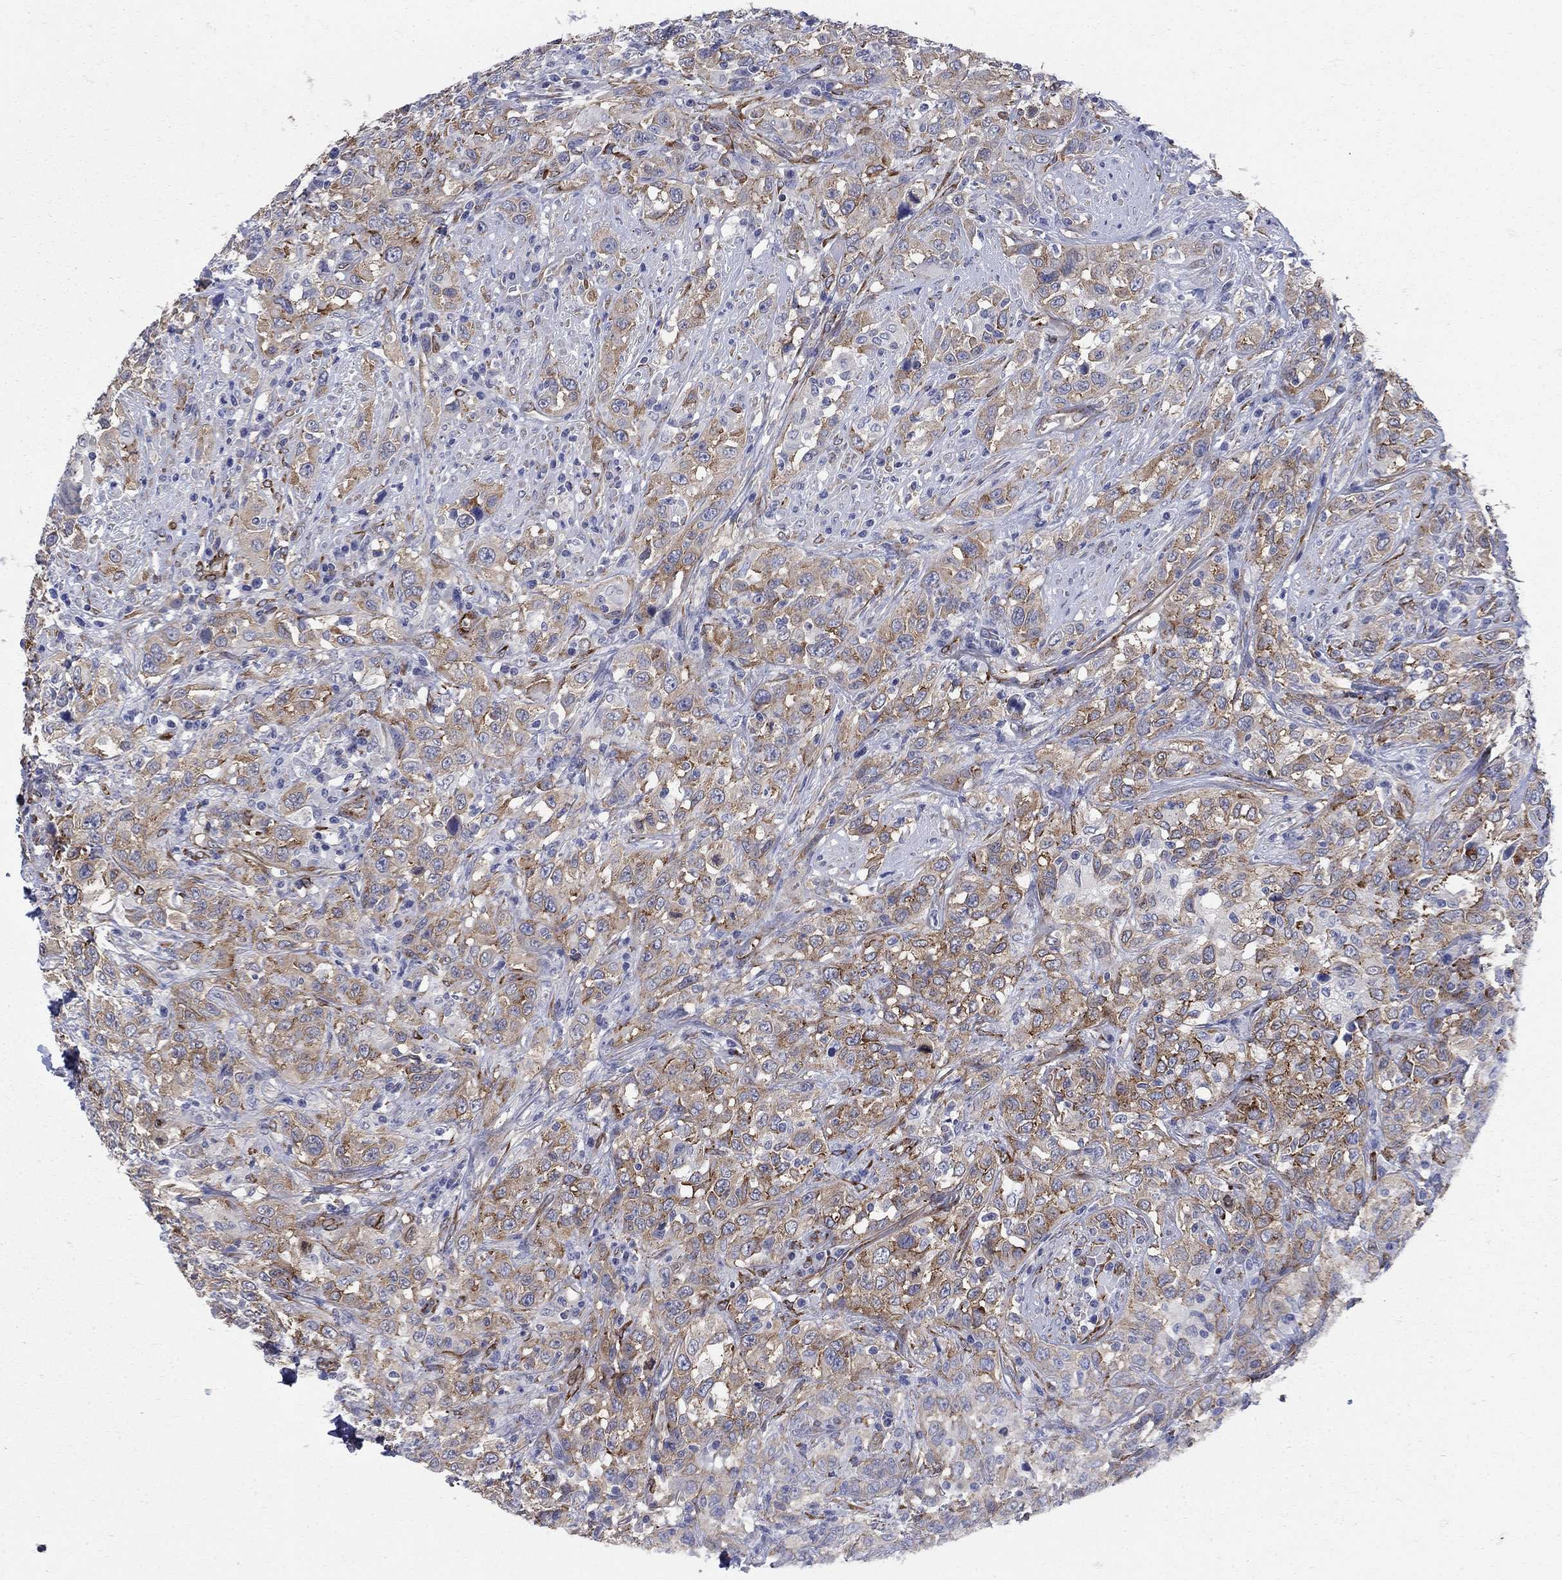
{"staining": {"intensity": "moderate", "quantity": ">75%", "location": "cytoplasmic/membranous"}, "tissue": "urothelial cancer", "cell_type": "Tumor cells", "image_type": "cancer", "snomed": [{"axis": "morphology", "description": "Urothelial carcinoma, NOS"}, {"axis": "morphology", "description": "Urothelial carcinoma, High grade"}, {"axis": "topography", "description": "Urinary bladder"}], "caption": "Moderate cytoplasmic/membranous positivity for a protein is seen in about >75% of tumor cells of urothelial cancer using immunohistochemistry (IHC).", "gene": "SEPTIN8", "patient": {"sex": "female", "age": 64}}